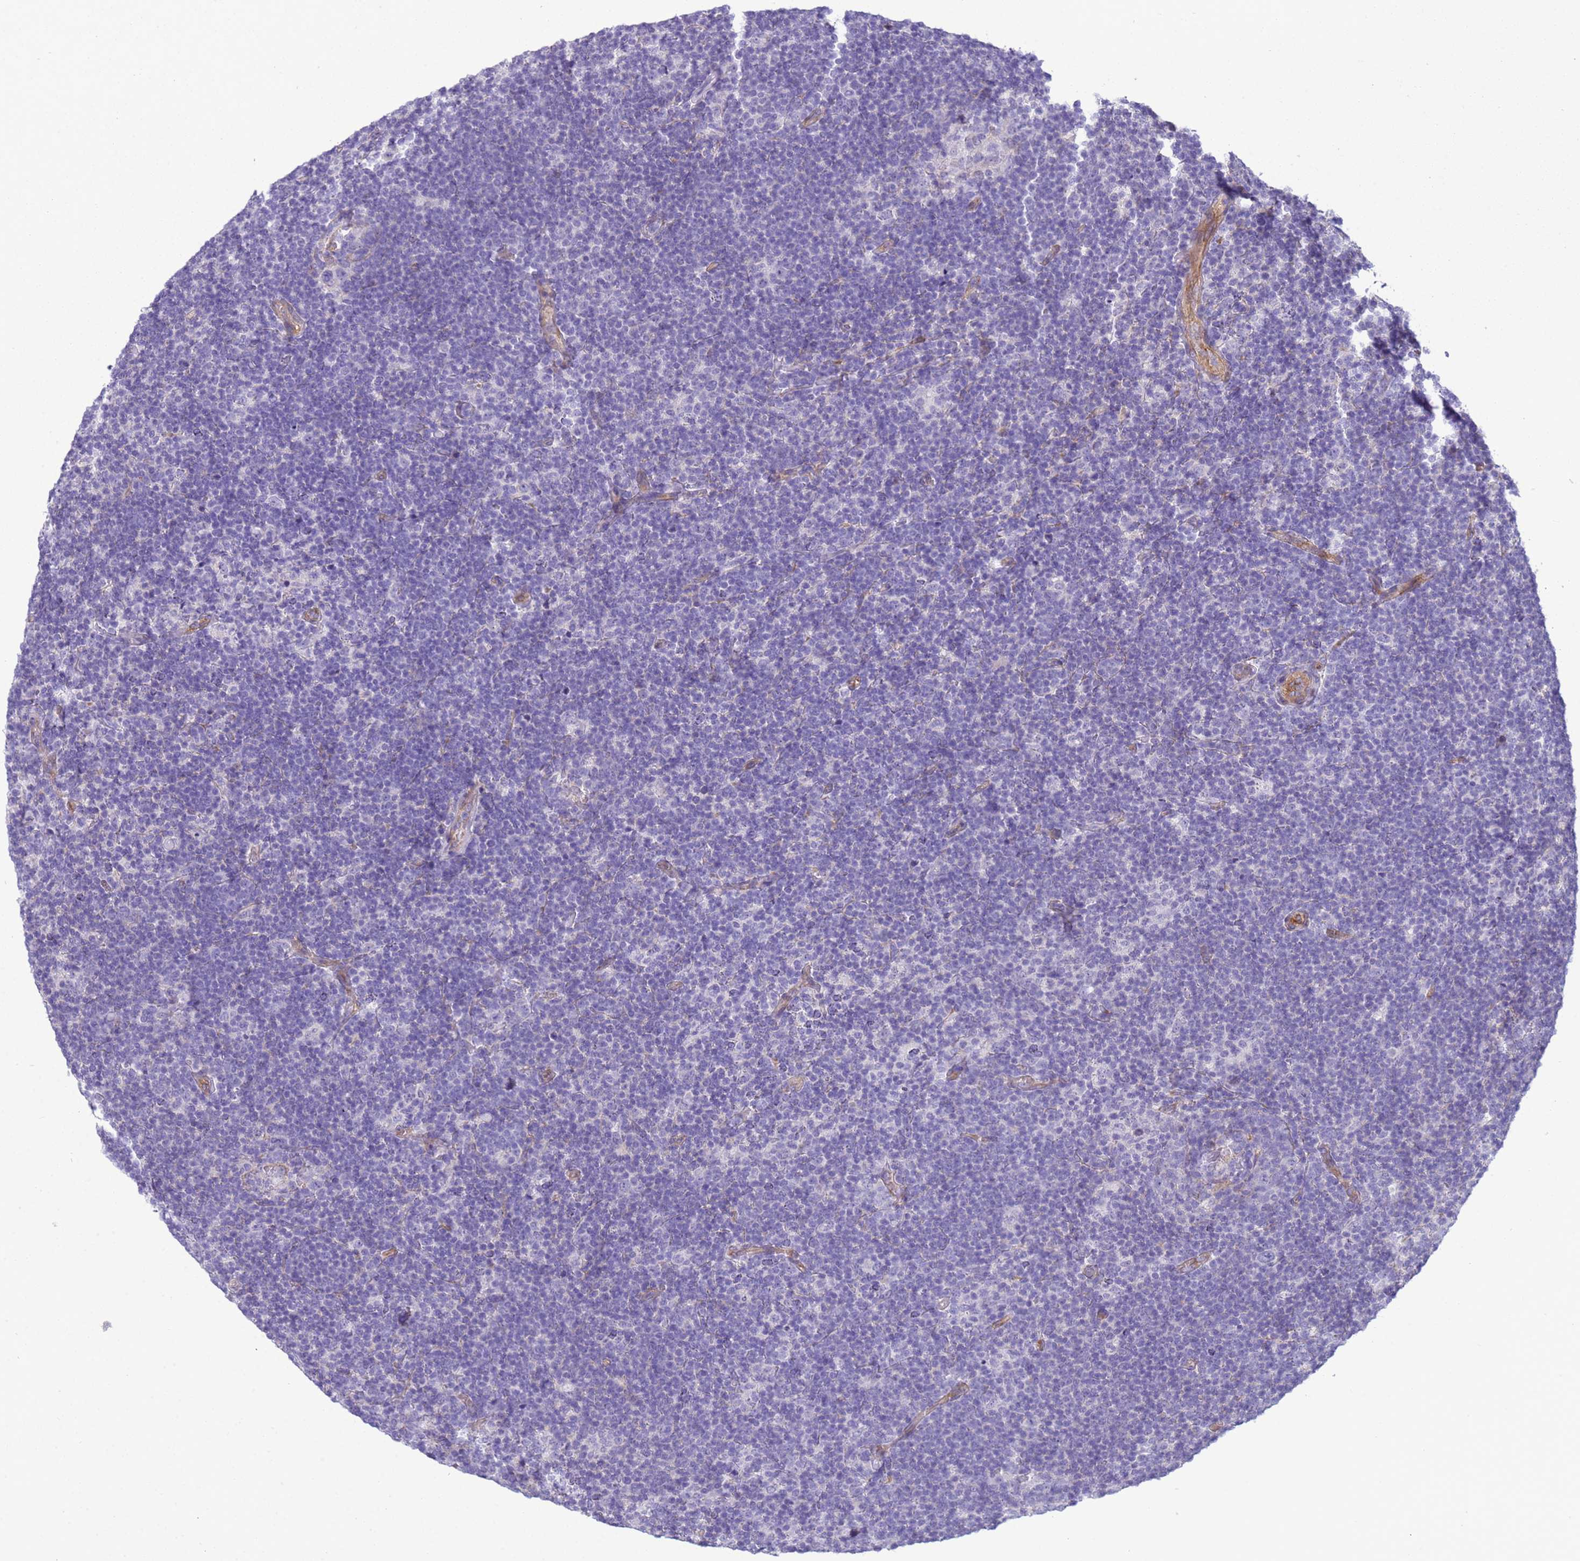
{"staining": {"intensity": "negative", "quantity": "none", "location": "none"}, "tissue": "lymphoma", "cell_type": "Tumor cells", "image_type": "cancer", "snomed": [{"axis": "morphology", "description": "Hodgkin's disease, NOS"}, {"axis": "topography", "description": "Lymph node"}], "caption": "IHC of human Hodgkin's disease exhibits no staining in tumor cells. (DAB (3,3'-diaminobenzidine) immunohistochemistry (IHC) visualized using brightfield microscopy, high magnification).", "gene": "ITGB4", "patient": {"sex": "female", "age": 57}}